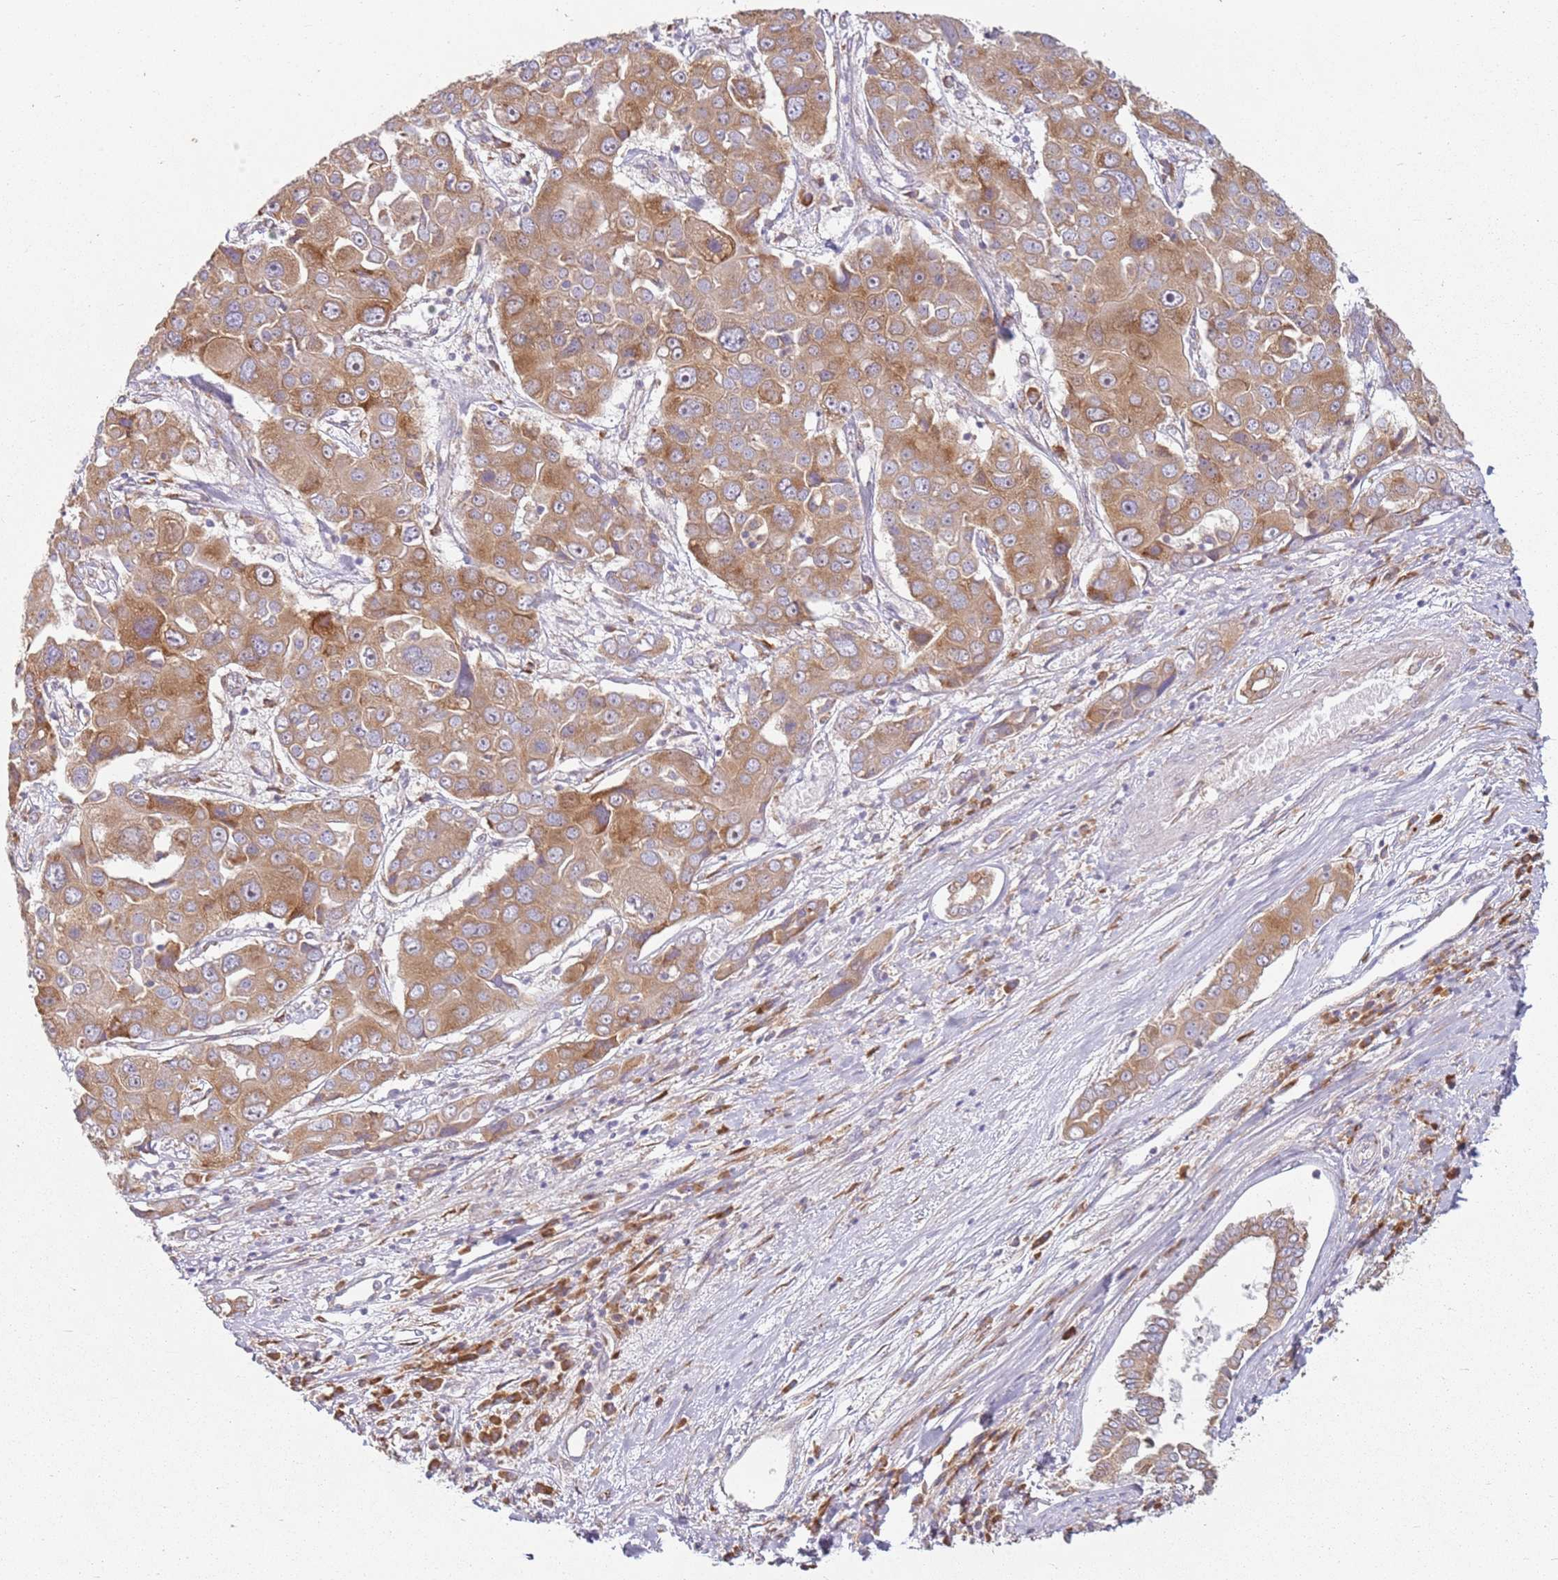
{"staining": {"intensity": "moderate", "quantity": ">75%", "location": "cytoplasmic/membranous"}, "tissue": "liver cancer", "cell_type": "Tumor cells", "image_type": "cancer", "snomed": [{"axis": "morphology", "description": "Cholangiocarcinoma"}, {"axis": "topography", "description": "Liver"}], "caption": "The image displays staining of liver cancer, revealing moderate cytoplasmic/membranous protein expression (brown color) within tumor cells.", "gene": "RPS28", "patient": {"sex": "male", "age": 67}}